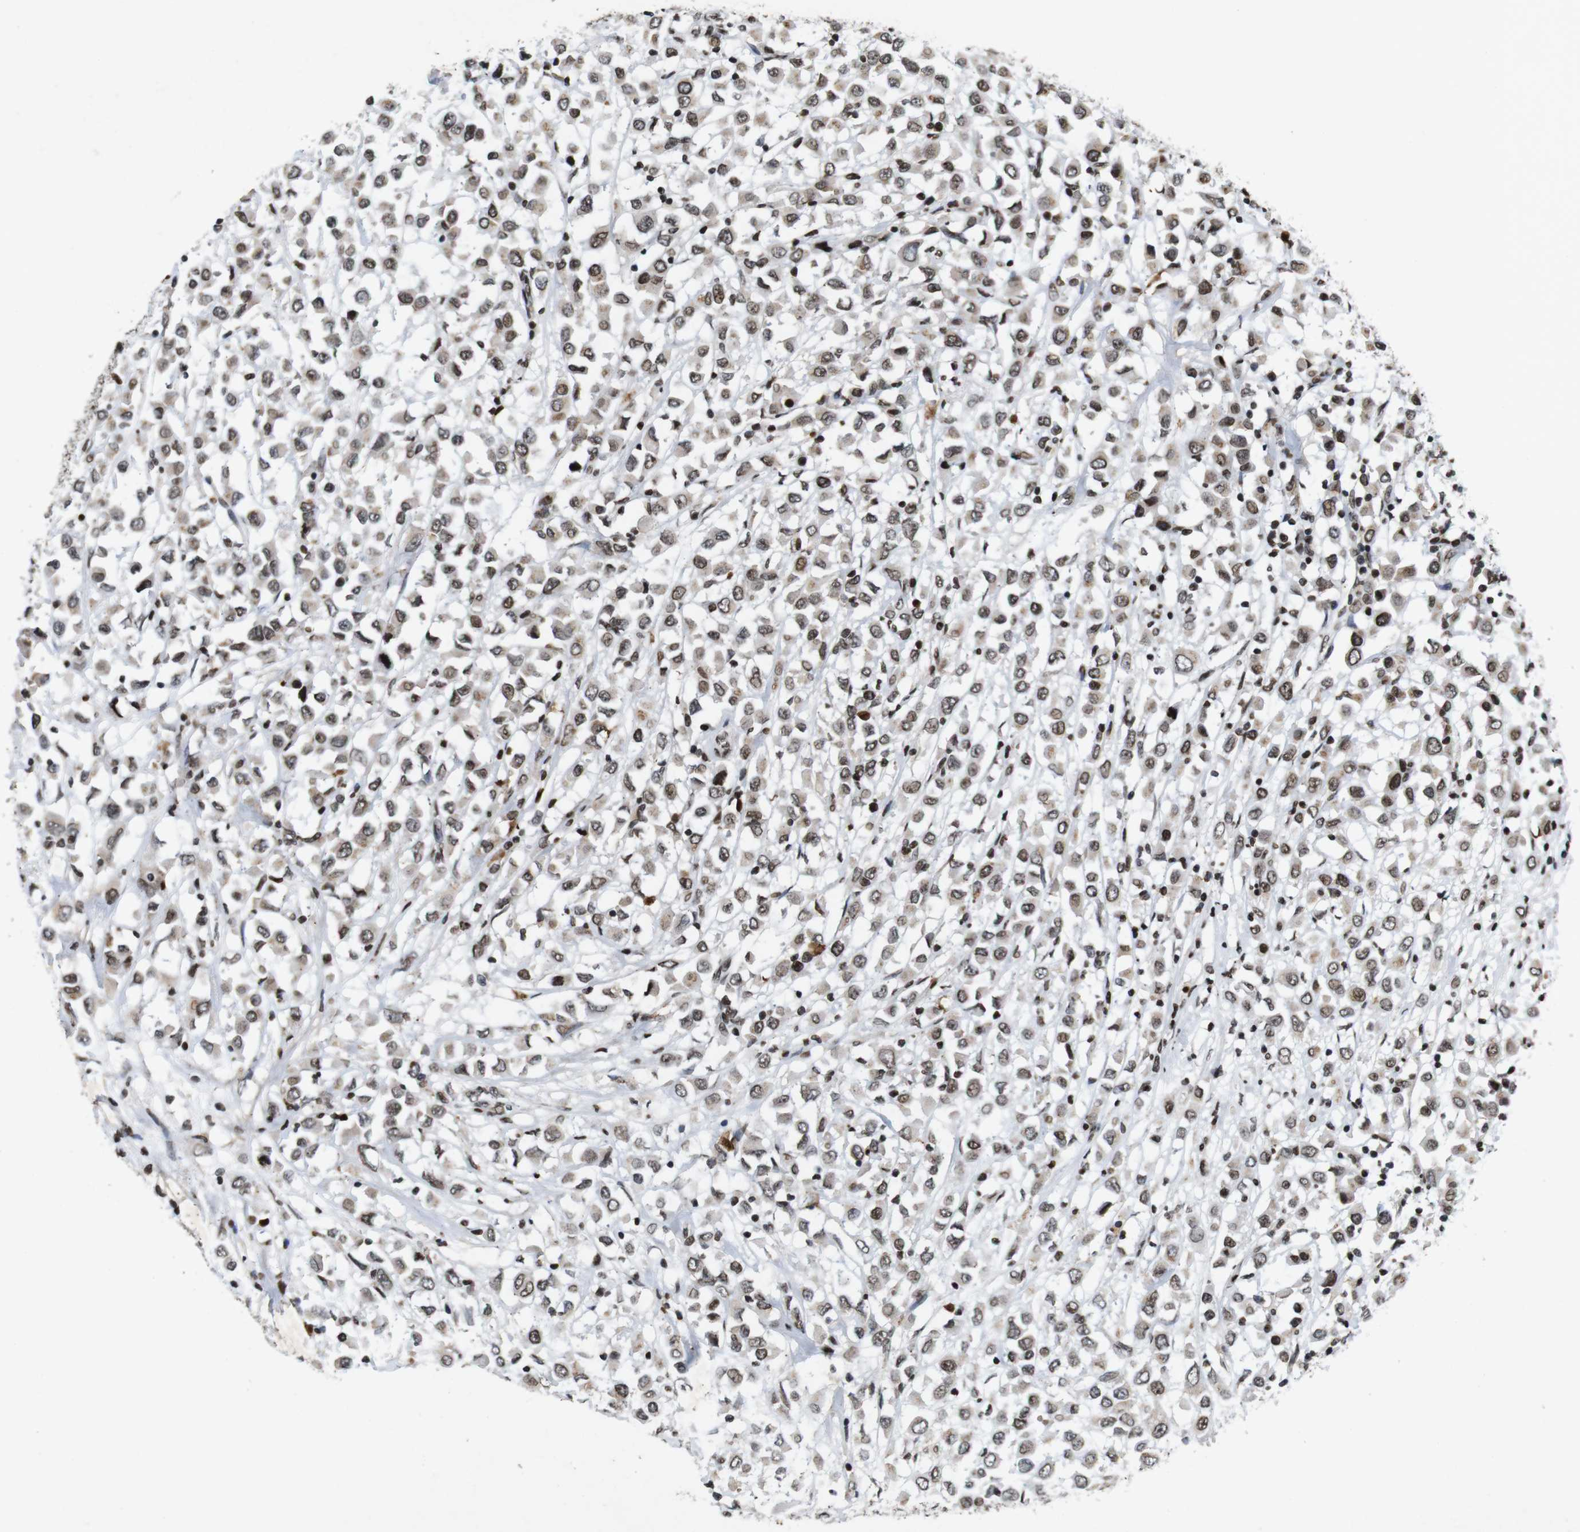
{"staining": {"intensity": "weak", "quantity": ">75%", "location": "nuclear"}, "tissue": "breast cancer", "cell_type": "Tumor cells", "image_type": "cancer", "snomed": [{"axis": "morphology", "description": "Duct carcinoma"}, {"axis": "topography", "description": "Breast"}], "caption": "Immunohistochemistry (IHC) micrograph of breast cancer stained for a protein (brown), which demonstrates low levels of weak nuclear expression in about >75% of tumor cells.", "gene": "MAGEH1", "patient": {"sex": "female", "age": 61}}